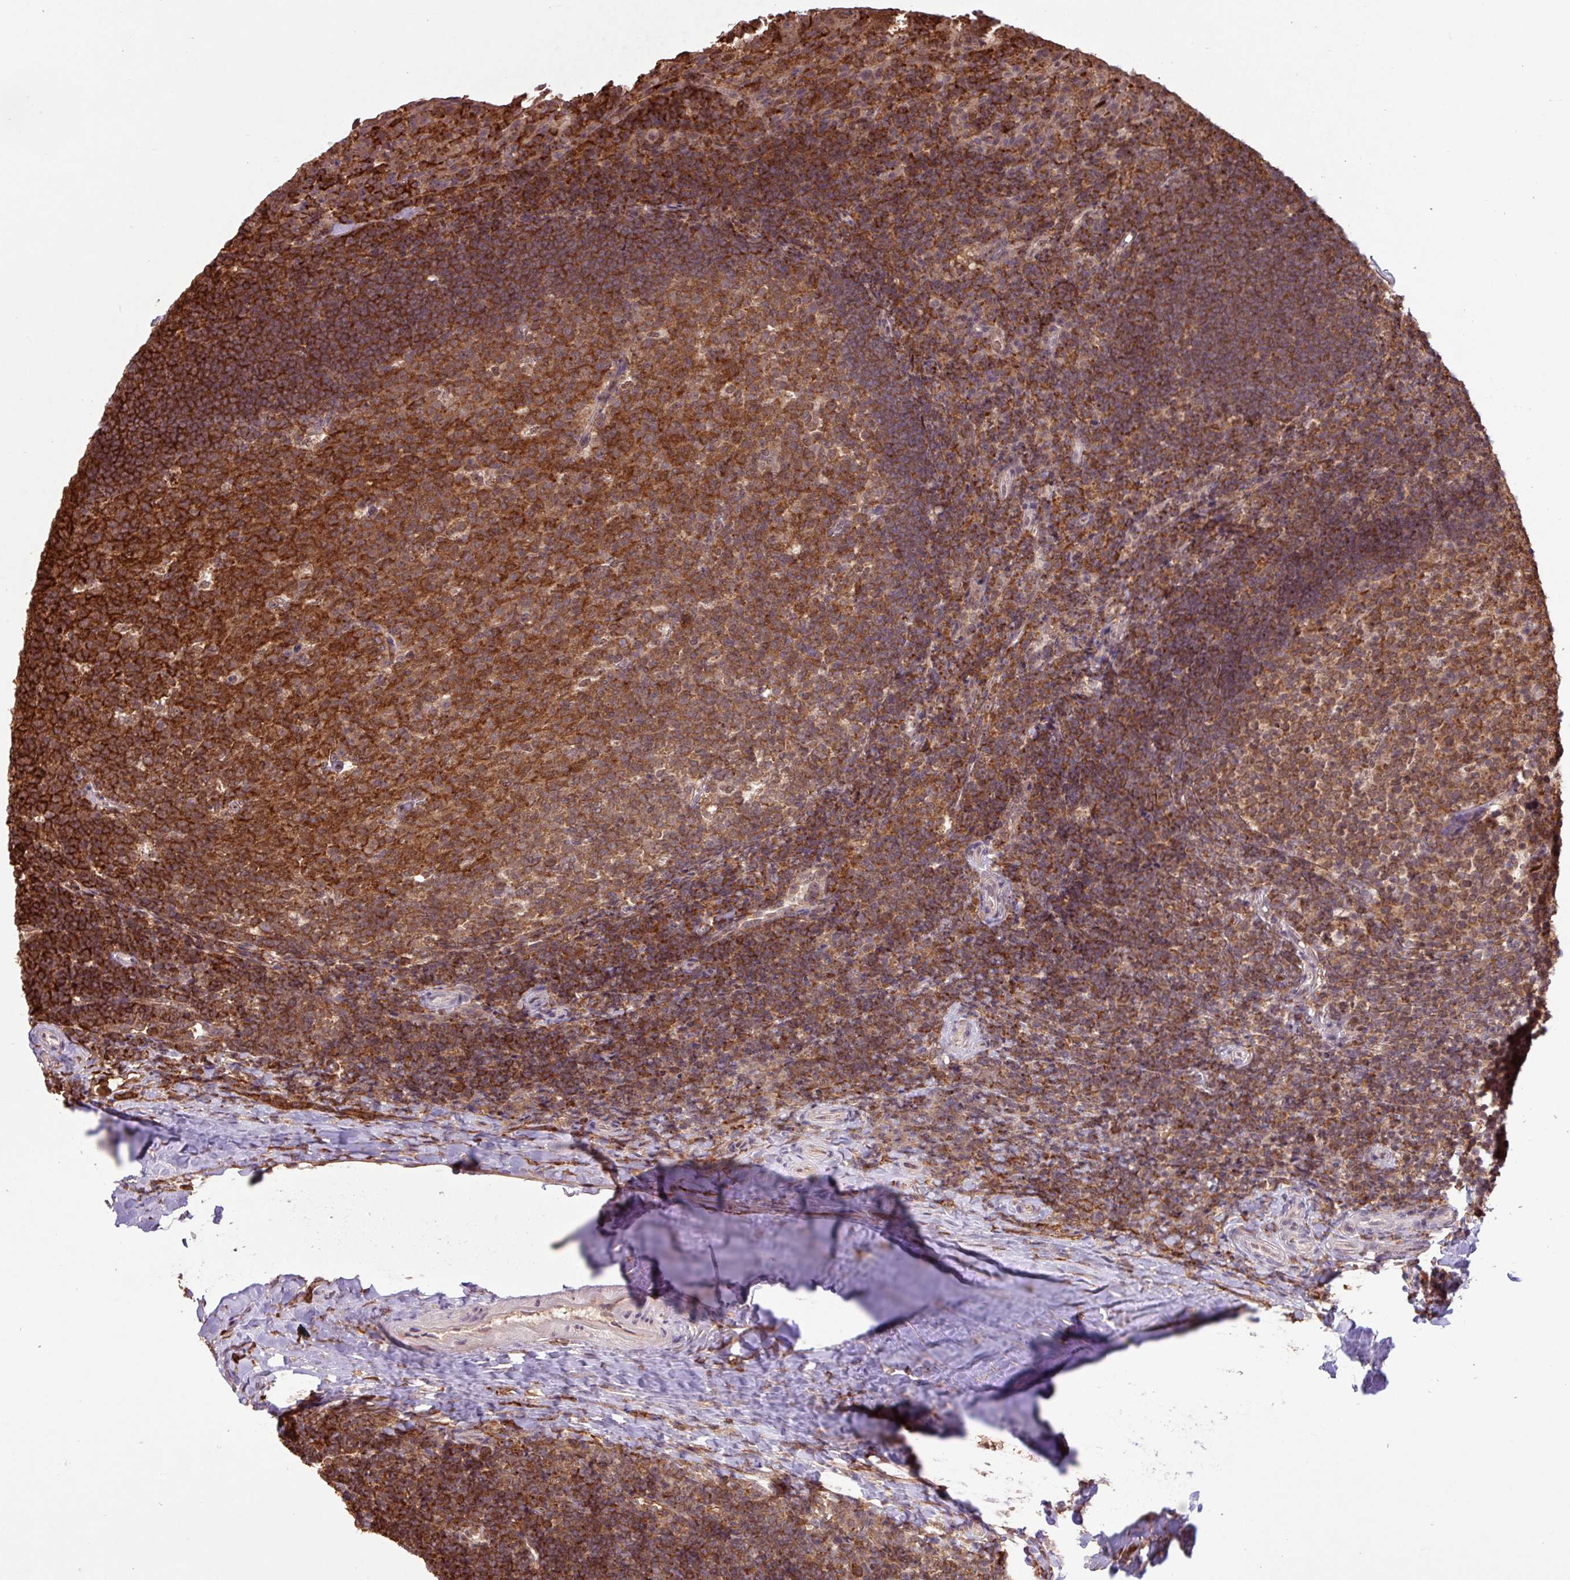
{"staining": {"intensity": "strong", "quantity": ">75%", "location": "cytoplasmic/membranous"}, "tissue": "tonsil", "cell_type": "Germinal center cells", "image_type": "normal", "snomed": [{"axis": "morphology", "description": "Normal tissue, NOS"}, {"axis": "topography", "description": "Tonsil"}], "caption": "Immunohistochemistry (IHC) image of benign human tonsil stained for a protein (brown), which shows high levels of strong cytoplasmic/membranous staining in approximately >75% of germinal center cells.", "gene": "GON7", "patient": {"sex": "female", "age": 10}}